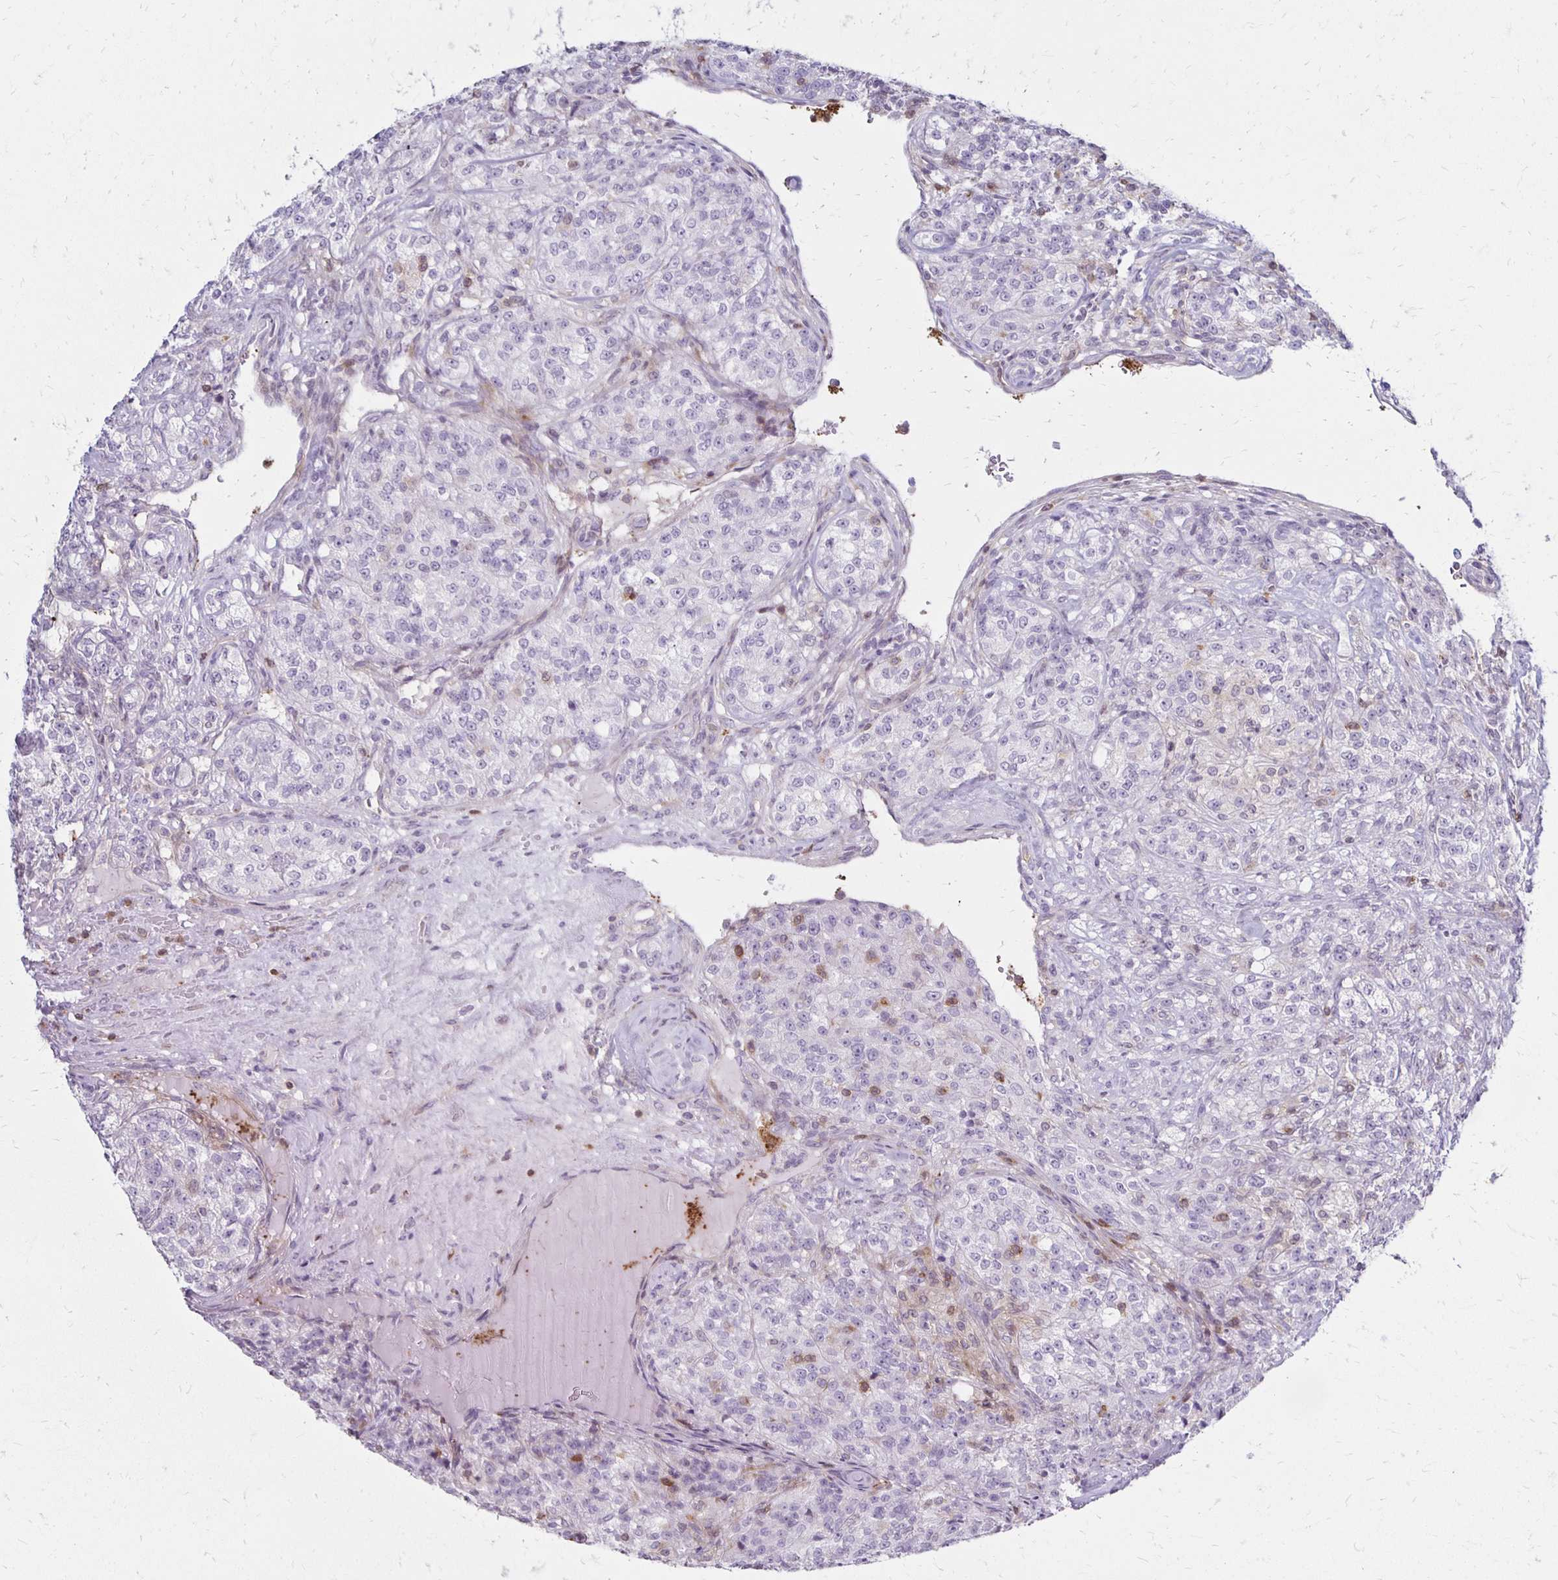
{"staining": {"intensity": "negative", "quantity": "none", "location": "none"}, "tissue": "renal cancer", "cell_type": "Tumor cells", "image_type": "cancer", "snomed": [{"axis": "morphology", "description": "Adenocarcinoma, NOS"}, {"axis": "topography", "description": "Kidney"}], "caption": "Protein analysis of renal cancer (adenocarcinoma) exhibits no significant positivity in tumor cells.", "gene": "CCL21", "patient": {"sex": "female", "age": 63}}